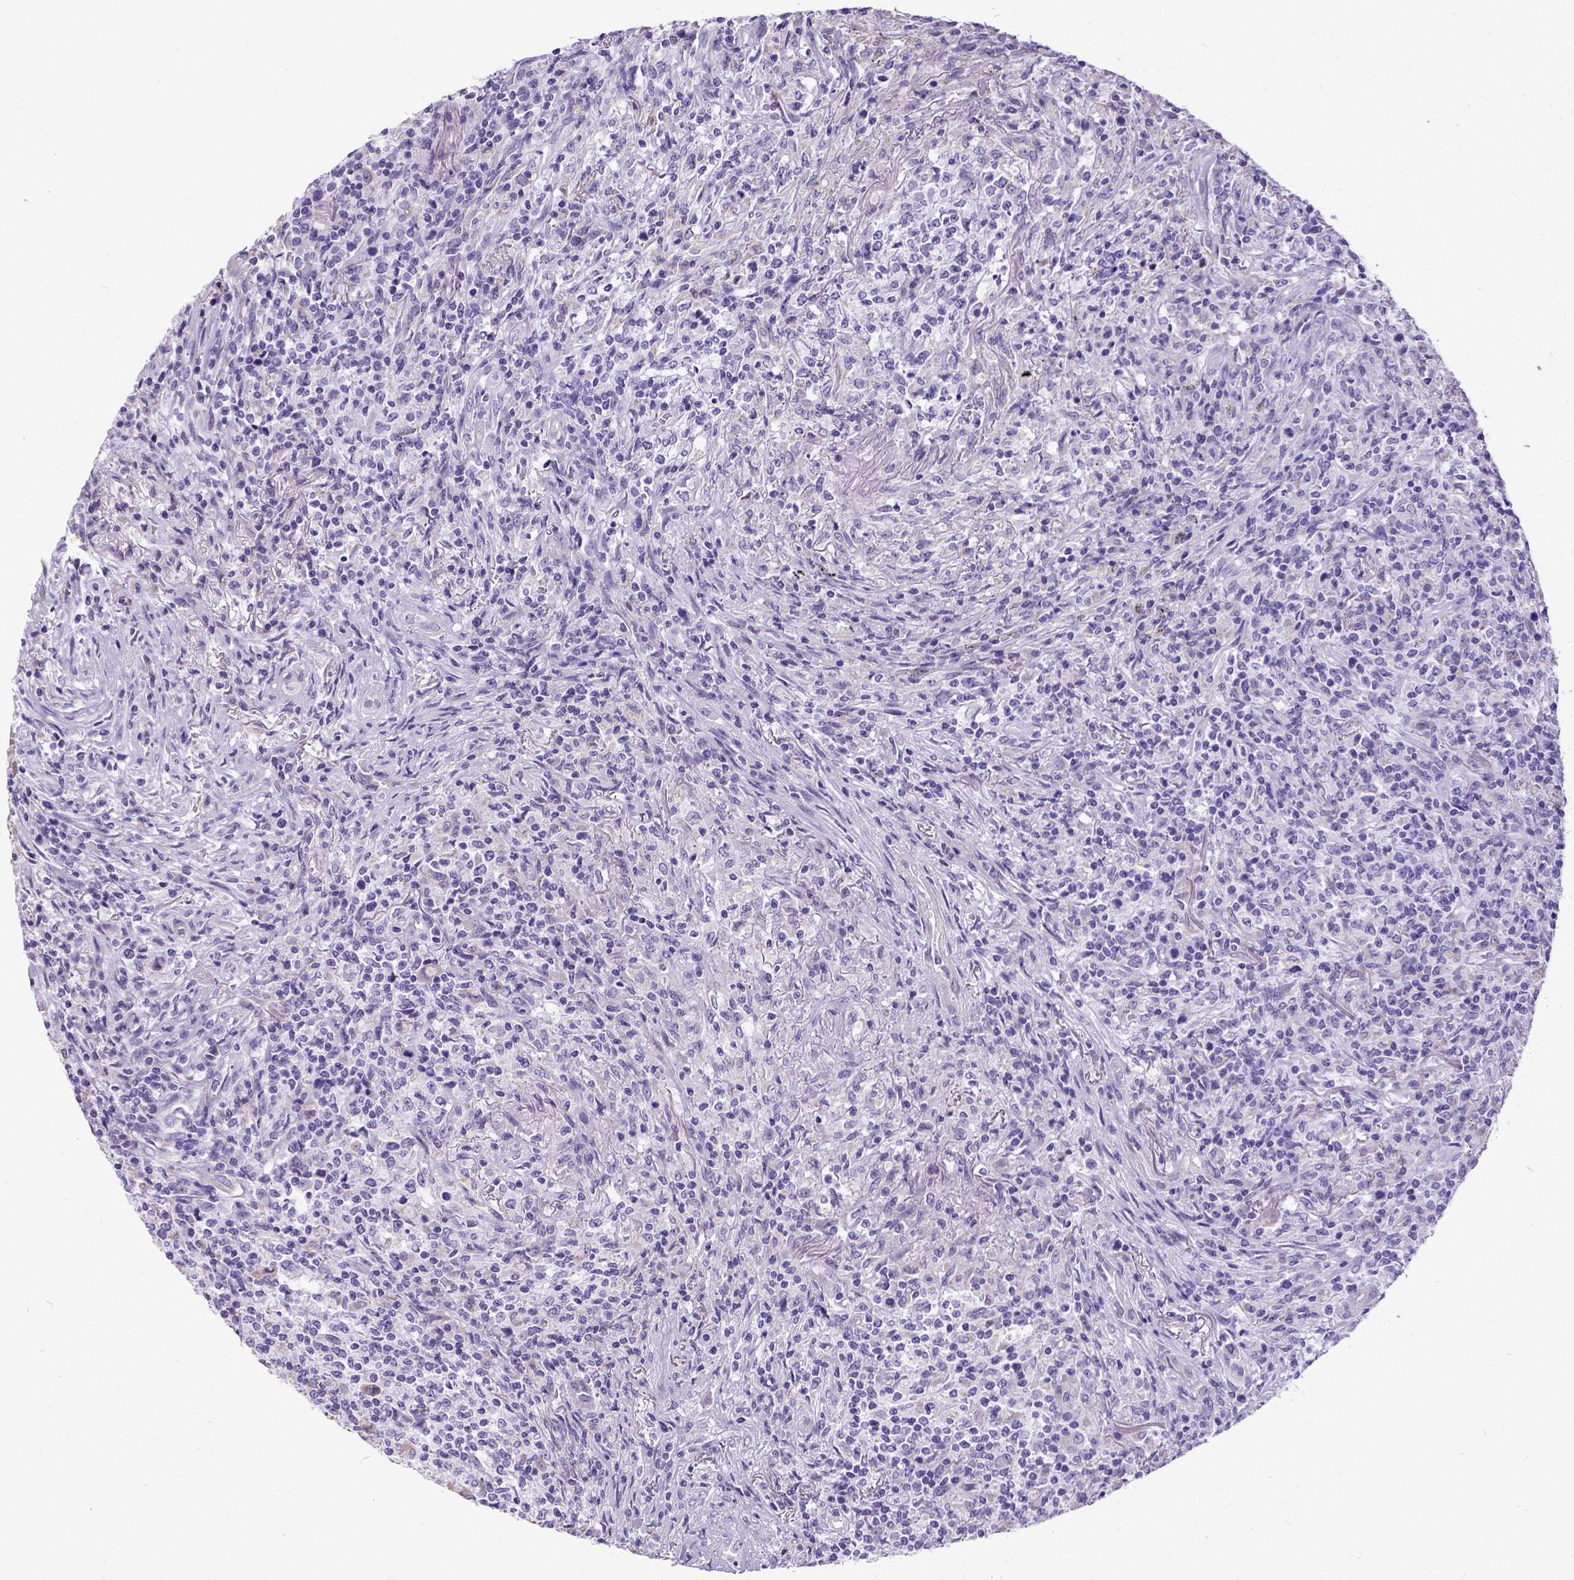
{"staining": {"intensity": "negative", "quantity": "none", "location": "none"}, "tissue": "lymphoma", "cell_type": "Tumor cells", "image_type": "cancer", "snomed": [{"axis": "morphology", "description": "Malignant lymphoma, non-Hodgkin's type, High grade"}, {"axis": "topography", "description": "Lung"}], "caption": "Immunohistochemical staining of human lymphoma shows no significant expression in tumor cells.", "gene": "SATB2", "patient": {"sex": "male", "age": 79}}